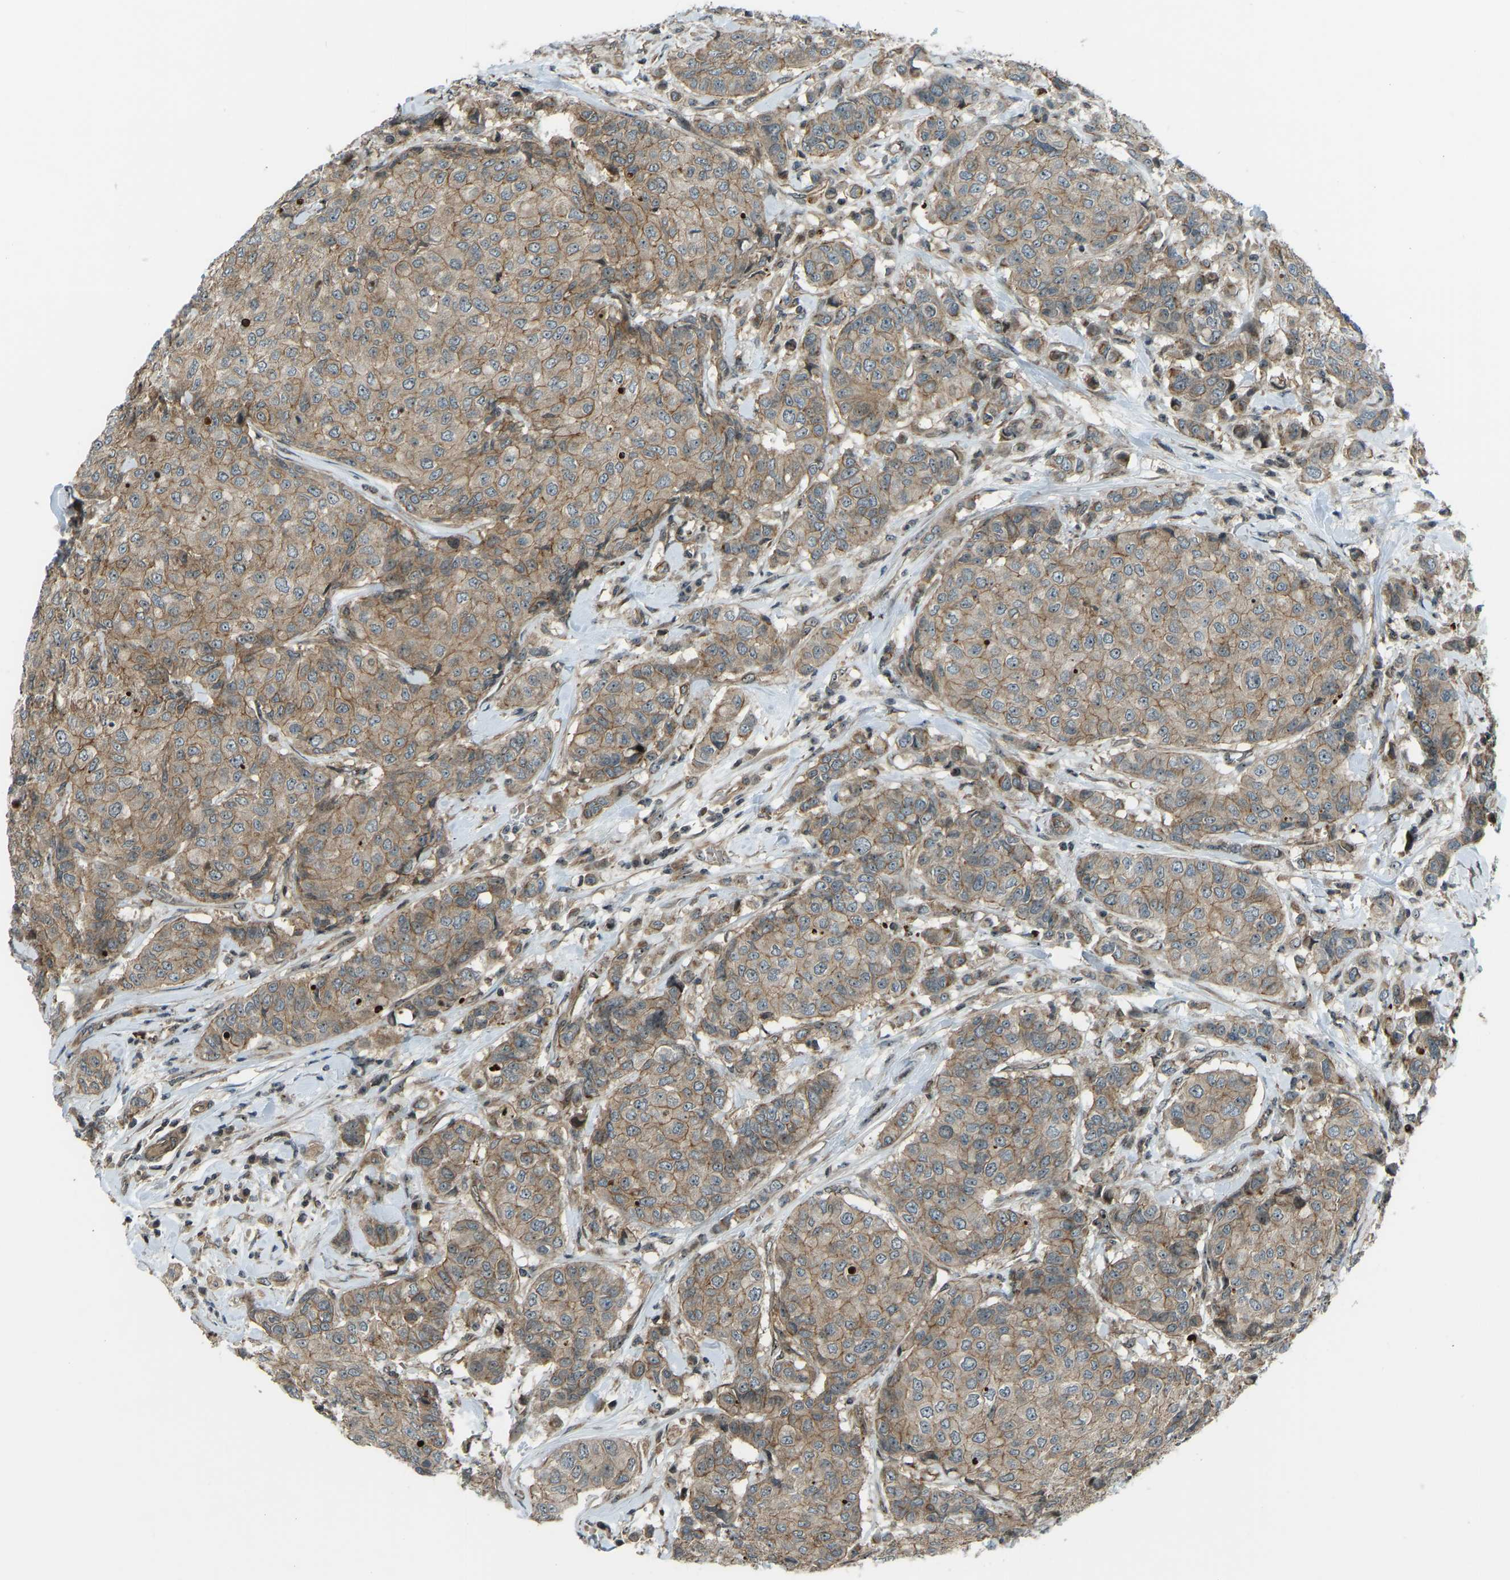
{"staining": {"intensity": "moderate", "quantity": ">75%", "location": "cytoplasmic/membranous"}, "tissue": "breast cancer", "cell_type": "Tumor cells", "image_type": "cancer", "snomed": [{"axis": "morphology", "description": "Duct carcinoma"}, {"axis": "topography", "description": "Breast"}], "caption": "Breast cancer stained with immunohistochemistry (IHC) reveals moderate cytoplasmic/membranous expression in approximately >75% of tumor cells.", "gene": "SVOPL", "patient": {"sex": "female", "age": 27}}